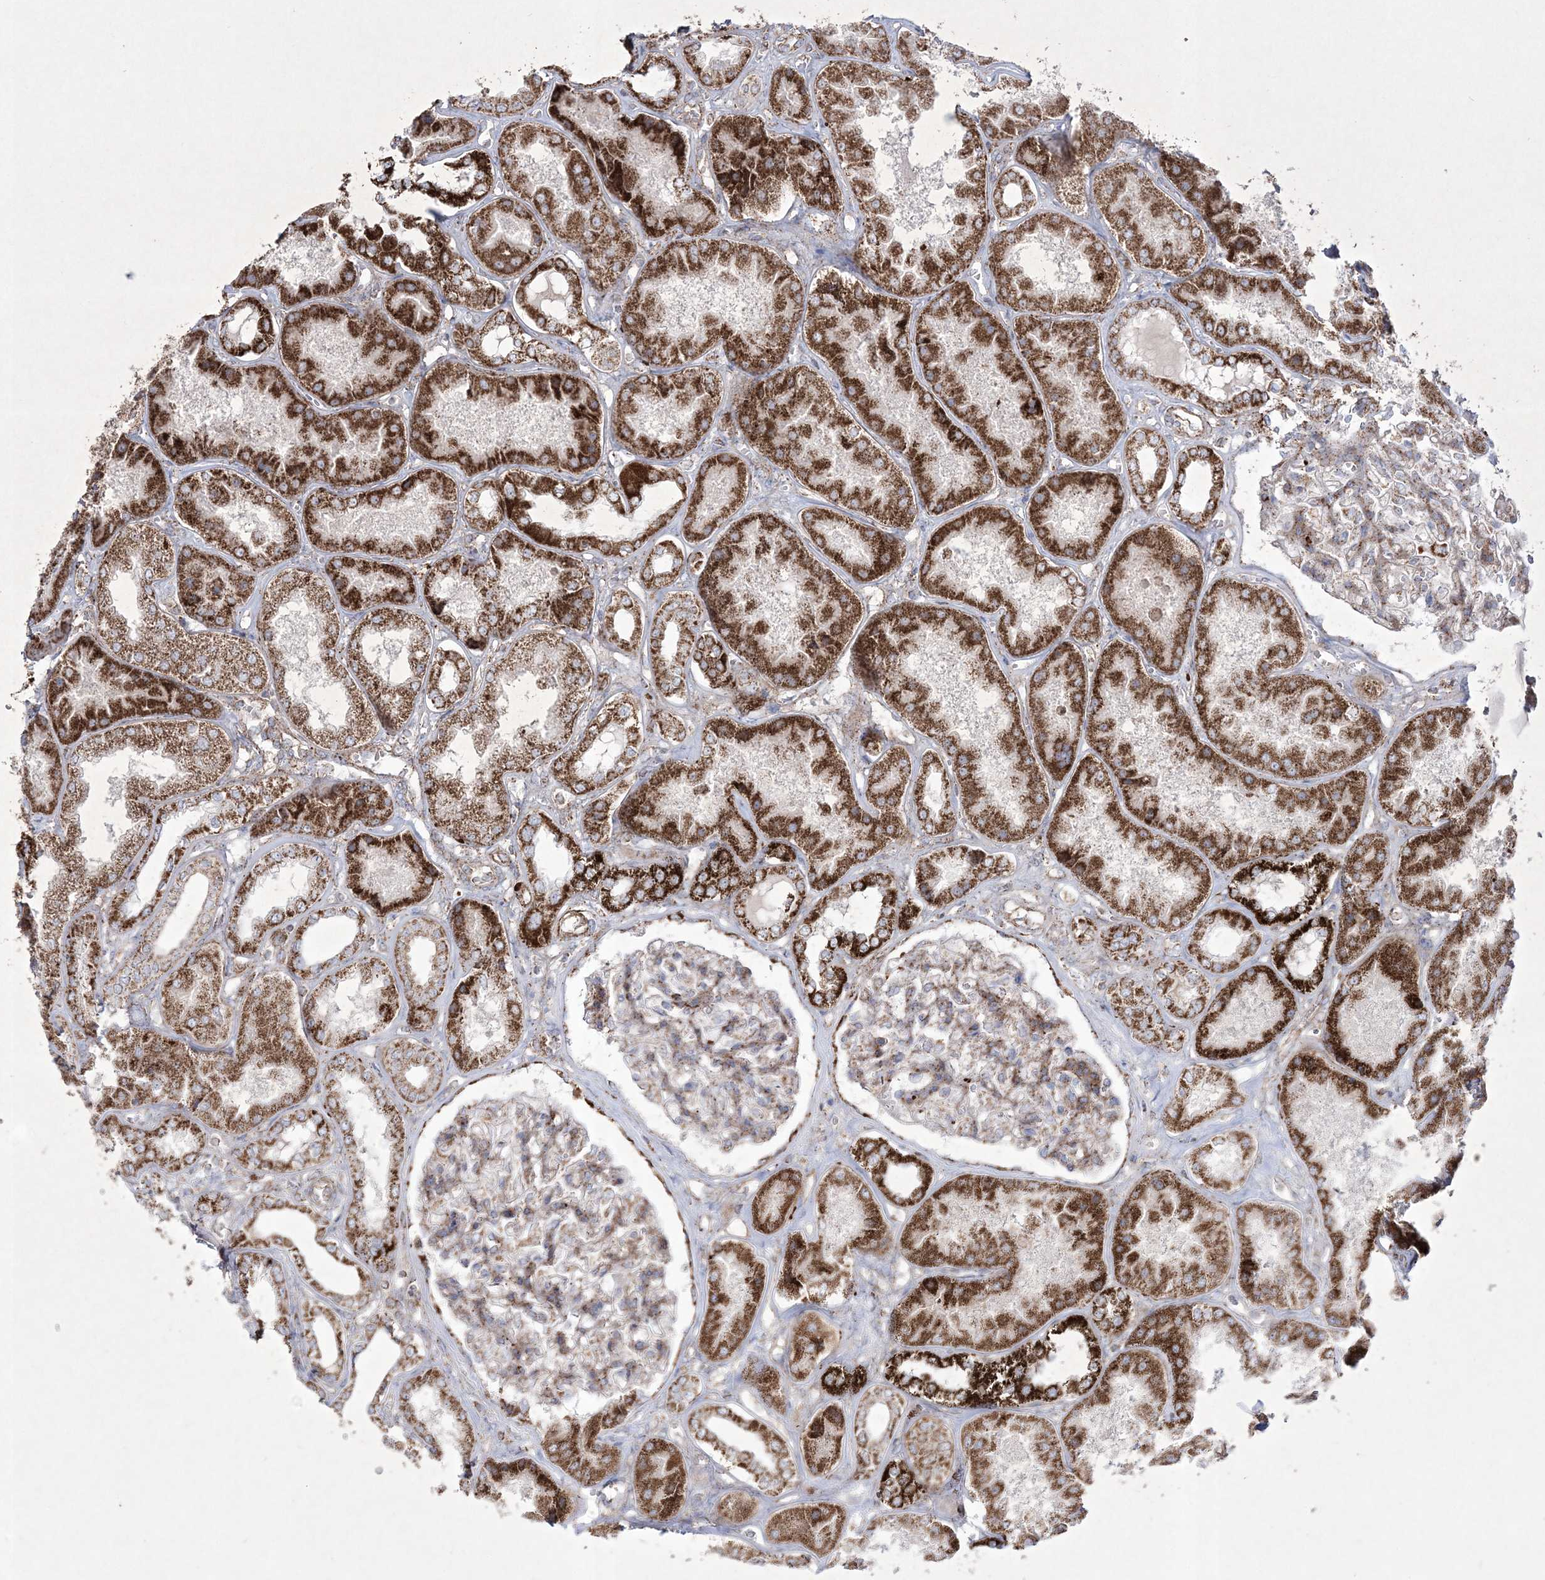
{"staining": {"intensity": "moderate", "quantity": "25%-75%", "location": "cytoplasmic/membranous"}, "tissue": "kidney", "cell_type": "Cells in glomeruli", "image_type": "normal", "snomed": [{"axis": "morphology", "description": "Normal tissue, NOS"}, {"axis": "topography", "description": "Kidney"}], "caption": "Protein expression analysis of benign kidney reveals moderate cytoplasmic/membranous expression in about 25%-75% of cells in glomeruli. Using DAB (3,3'-diaminobenzidine) (brown) and hematoxylin (blue) stains, captured at high magnification using brightfield microscopy.", "gene": "RICTOR", "patient": {"sex": "female", "age": 56}}